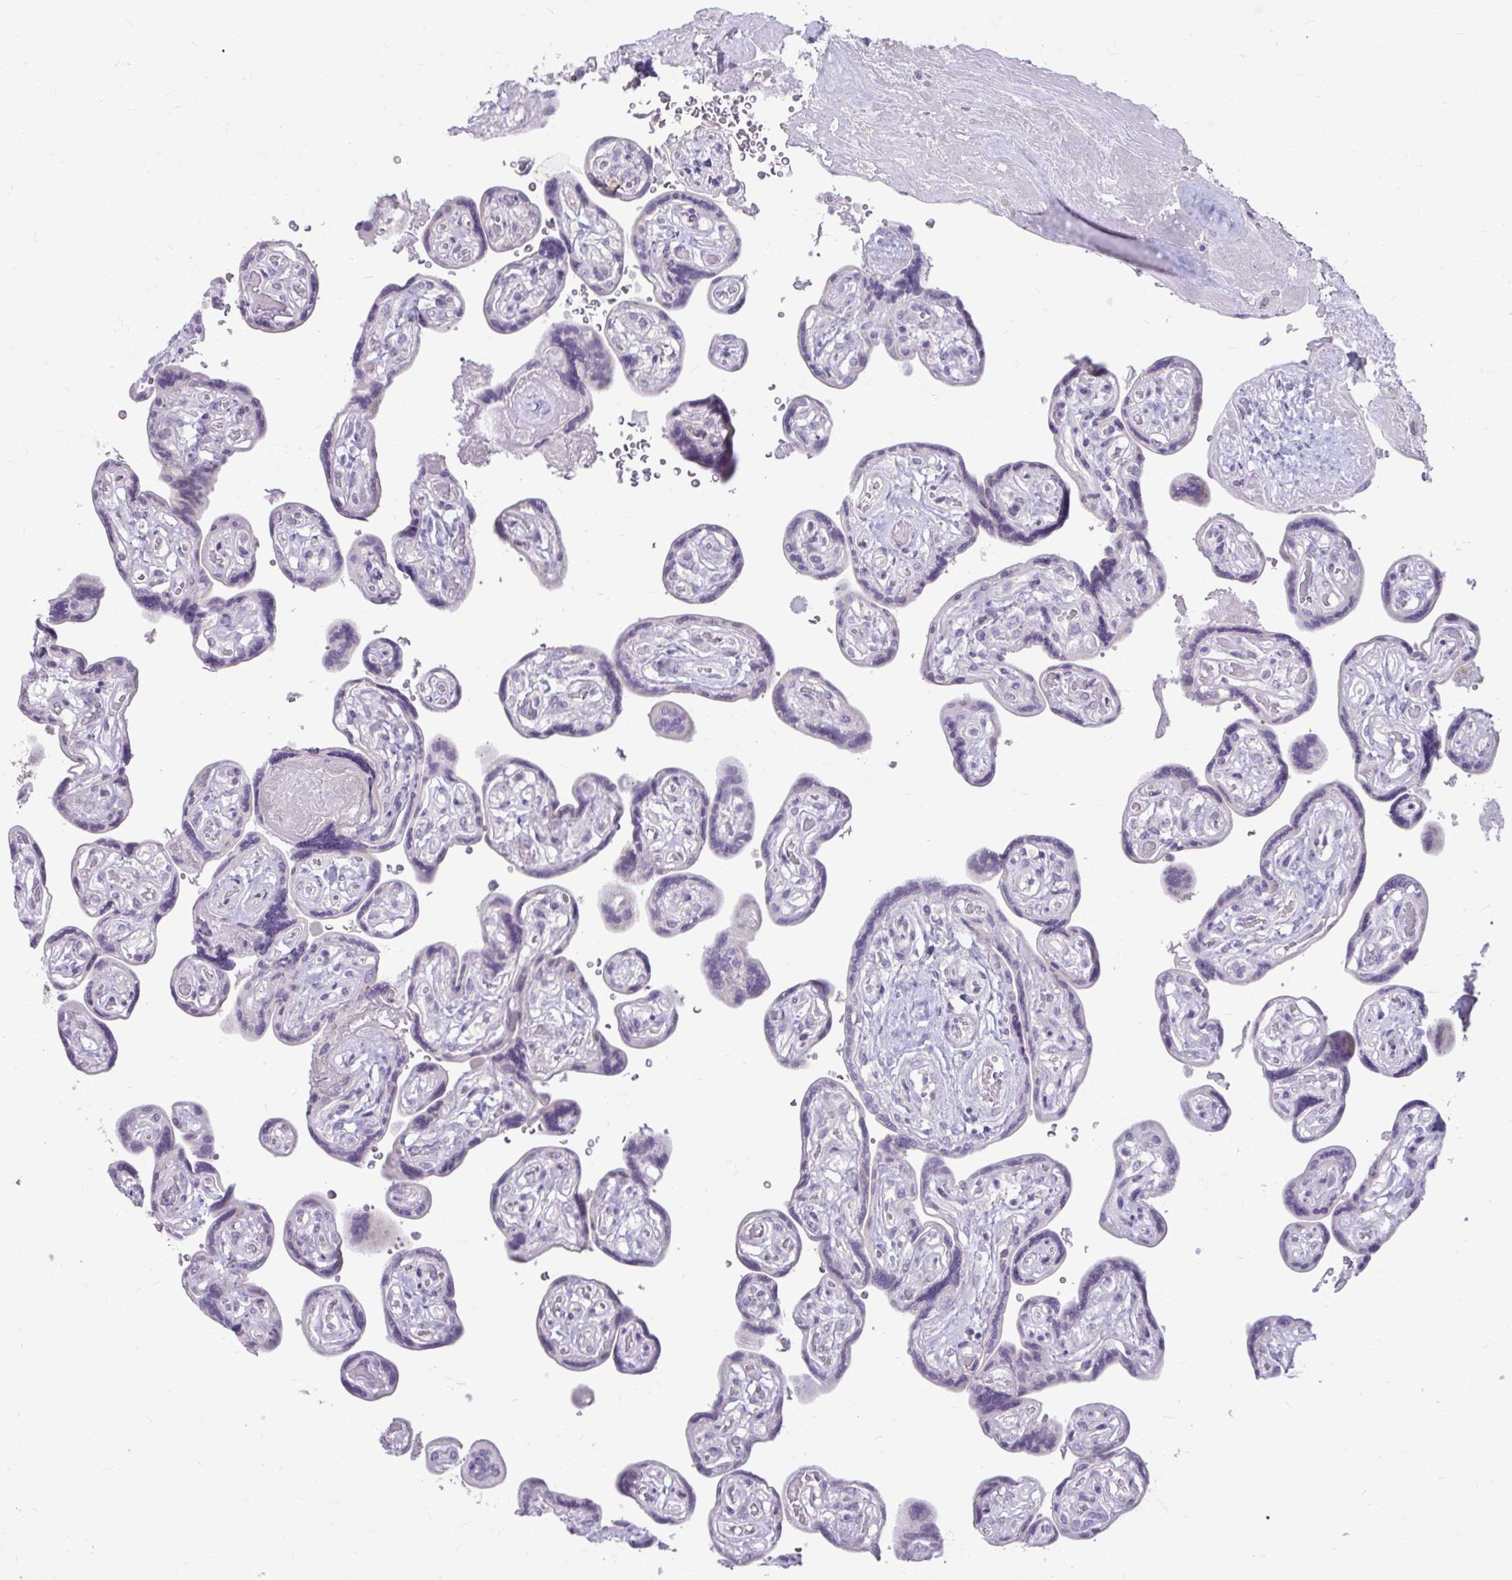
{"staining": {"intensity": "negative", "quantity": "none", "location": "none"}, "tissue": "placenta", "cell_type": "Trophoblastic cells", "image_type": "normal", "snomed": [{"axis": "morphology", "description": "Normal tissue, NOS"}, {"axis": "topography", "description": "Placenta"}], "caption": "IHC micrograph of normal placenta: placenta stained with DAB exhibits no significant protein positivity in trophoblastic cells.", "gene": "MSMO1", "patient": {"sex": "female", "age": 32}}